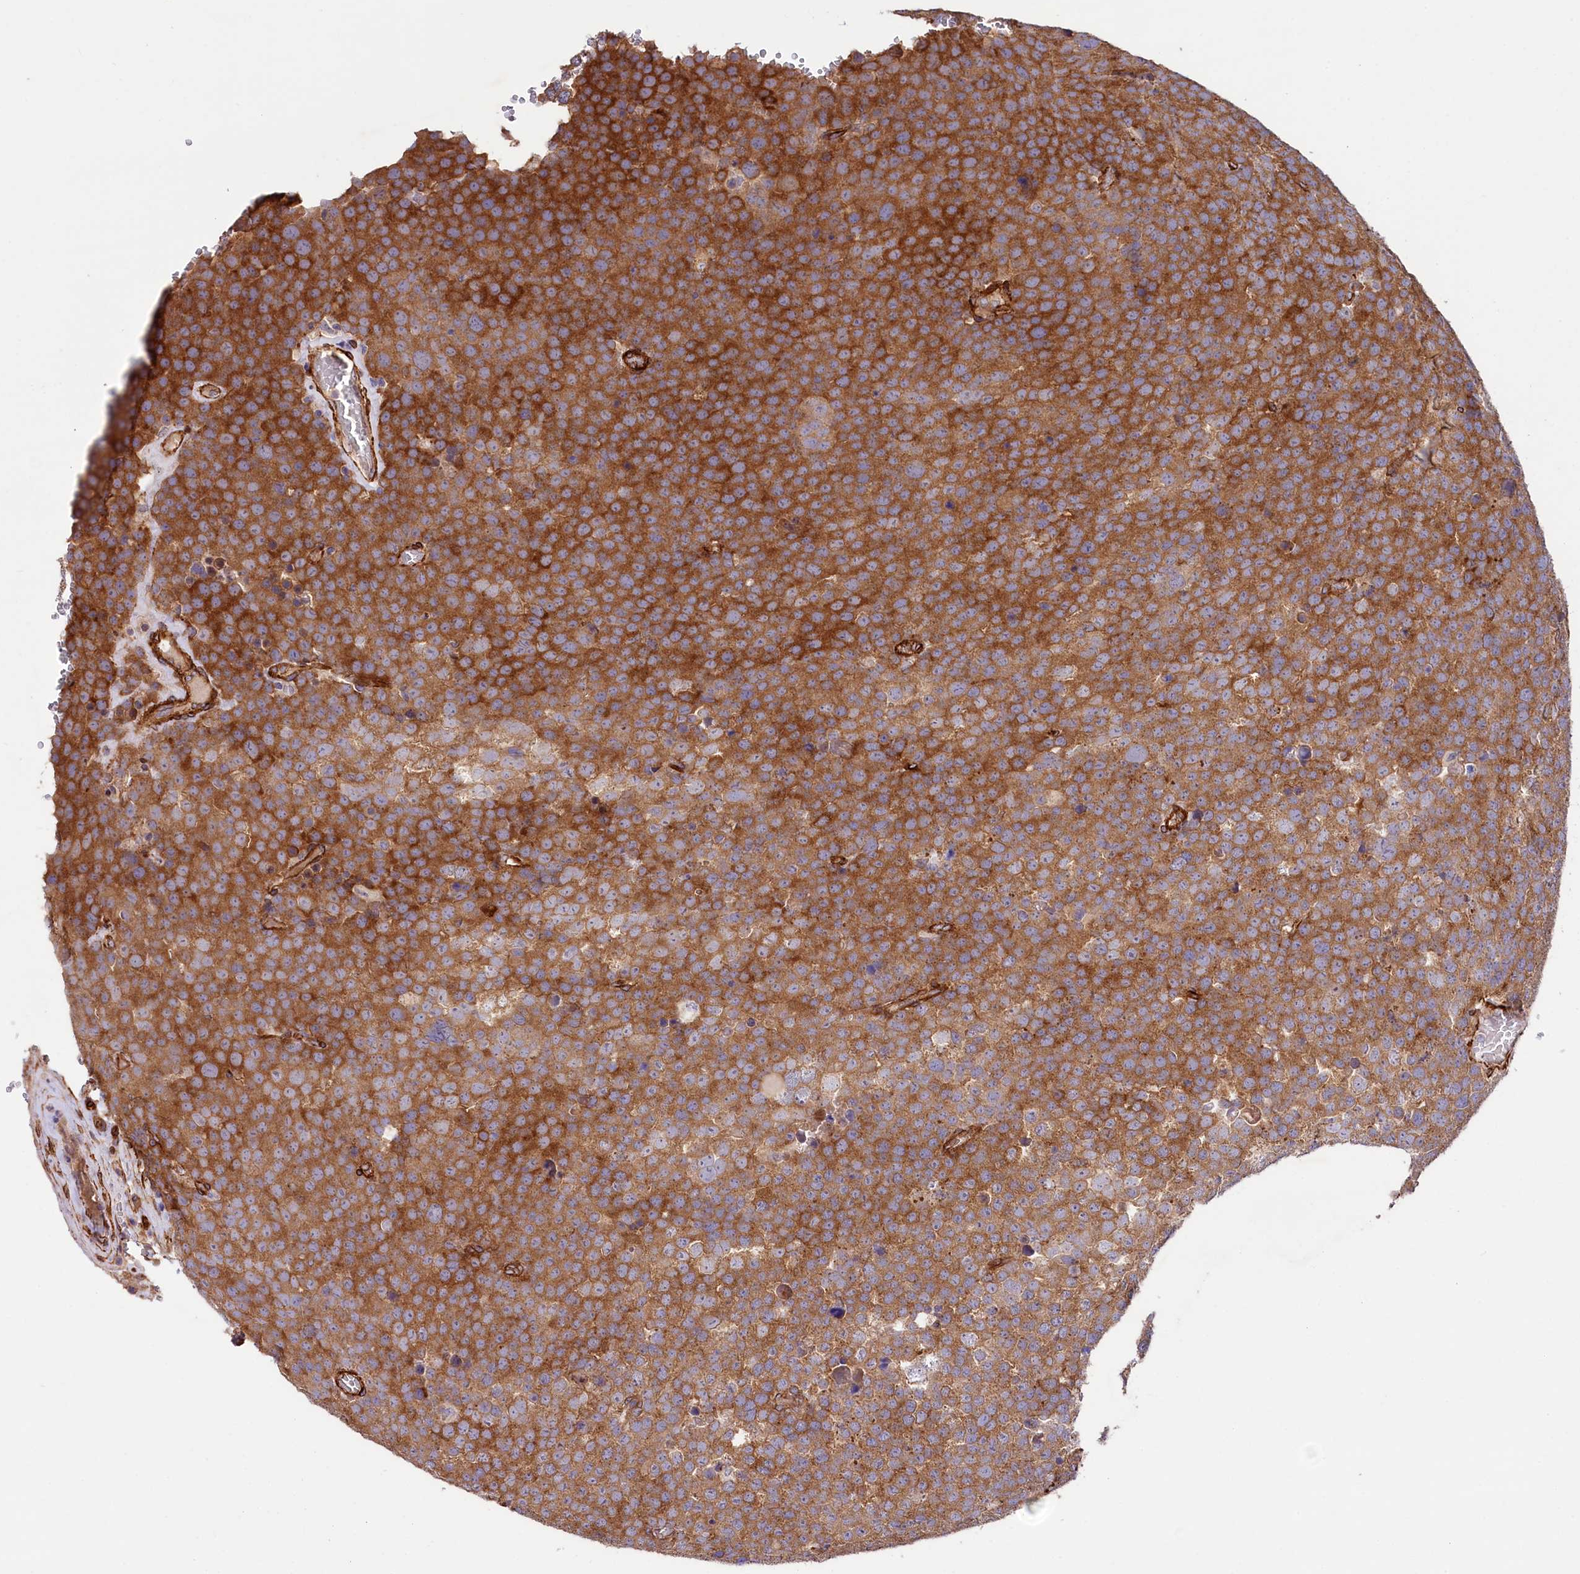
{"staining": {"intensity": "strong", "quantity": ">75%", "location": "cytoplasmic/membranous"}, "tissue": "testis cancer", "cell_type": "Tumor cells", "image_type": "cancer", "snomed": [{"axis": "morphology", "description": "Seminoma, NOS"}, {"axis": "topography", "description": "Testis"}], "caption": "This is an image of immunohistochemistry staining of seminoma (testis), which shows strong staining in the cytoplasmic/membranous of tumor cells.", "gene": "SPATS2", "patient": {"sex": "male", "age": 71}}